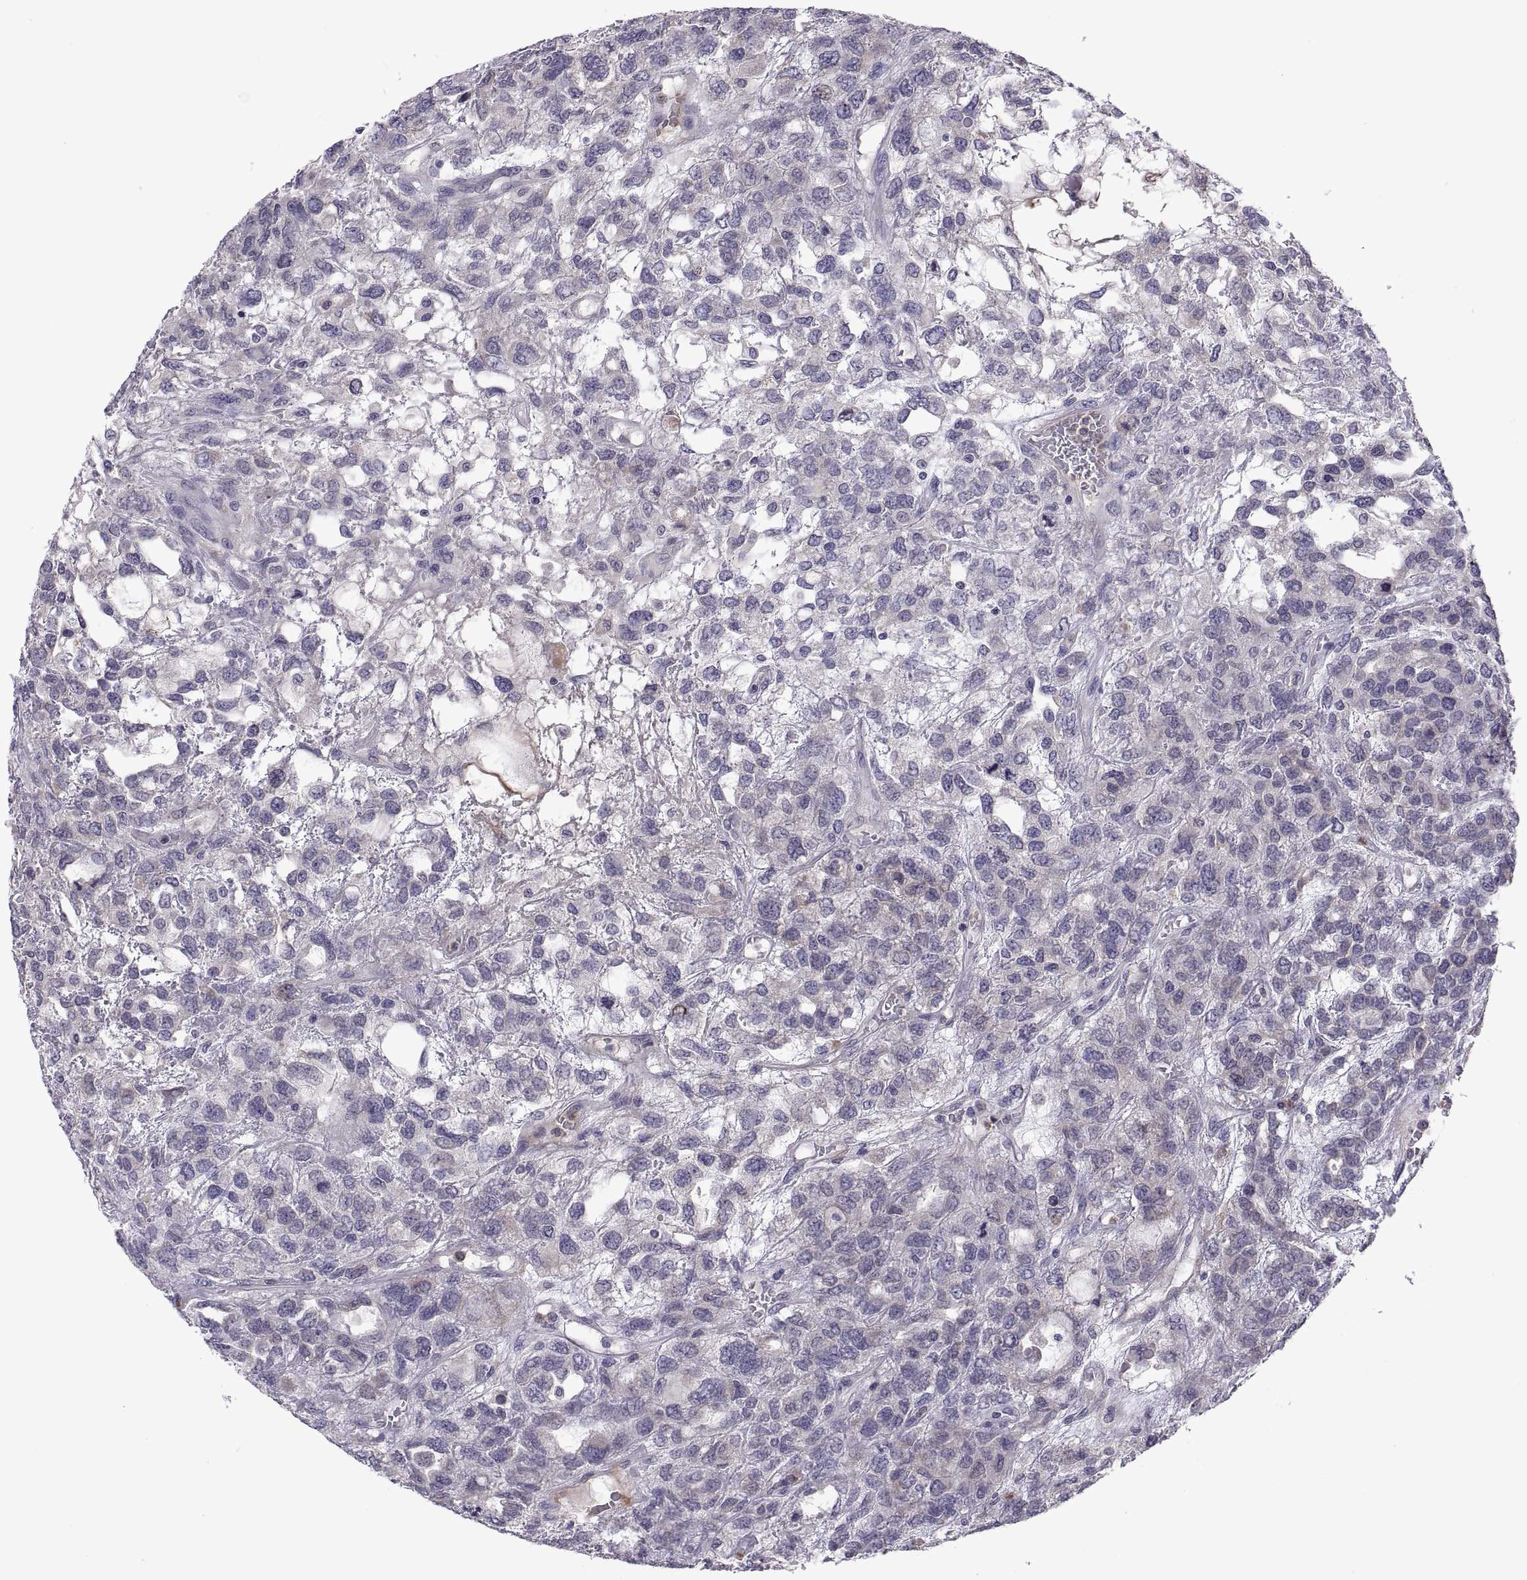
{"staining": {"intensity": "negative", "quantity": "none", "location": "none"}, "tissue": "testis cancer", "cell_type": "Tumor cells", "image_type": "cancer", "snomed": [{"axis": "morphology", "description": "Seminoma, NOS"}, {"axis": "topography", "description": "Testis"}], "caption": "IHC of seminoma (testis) reveals no positivity in tumor cells.", "gene": "PKP1", "patient": {"sex": "male", "age": 52}}